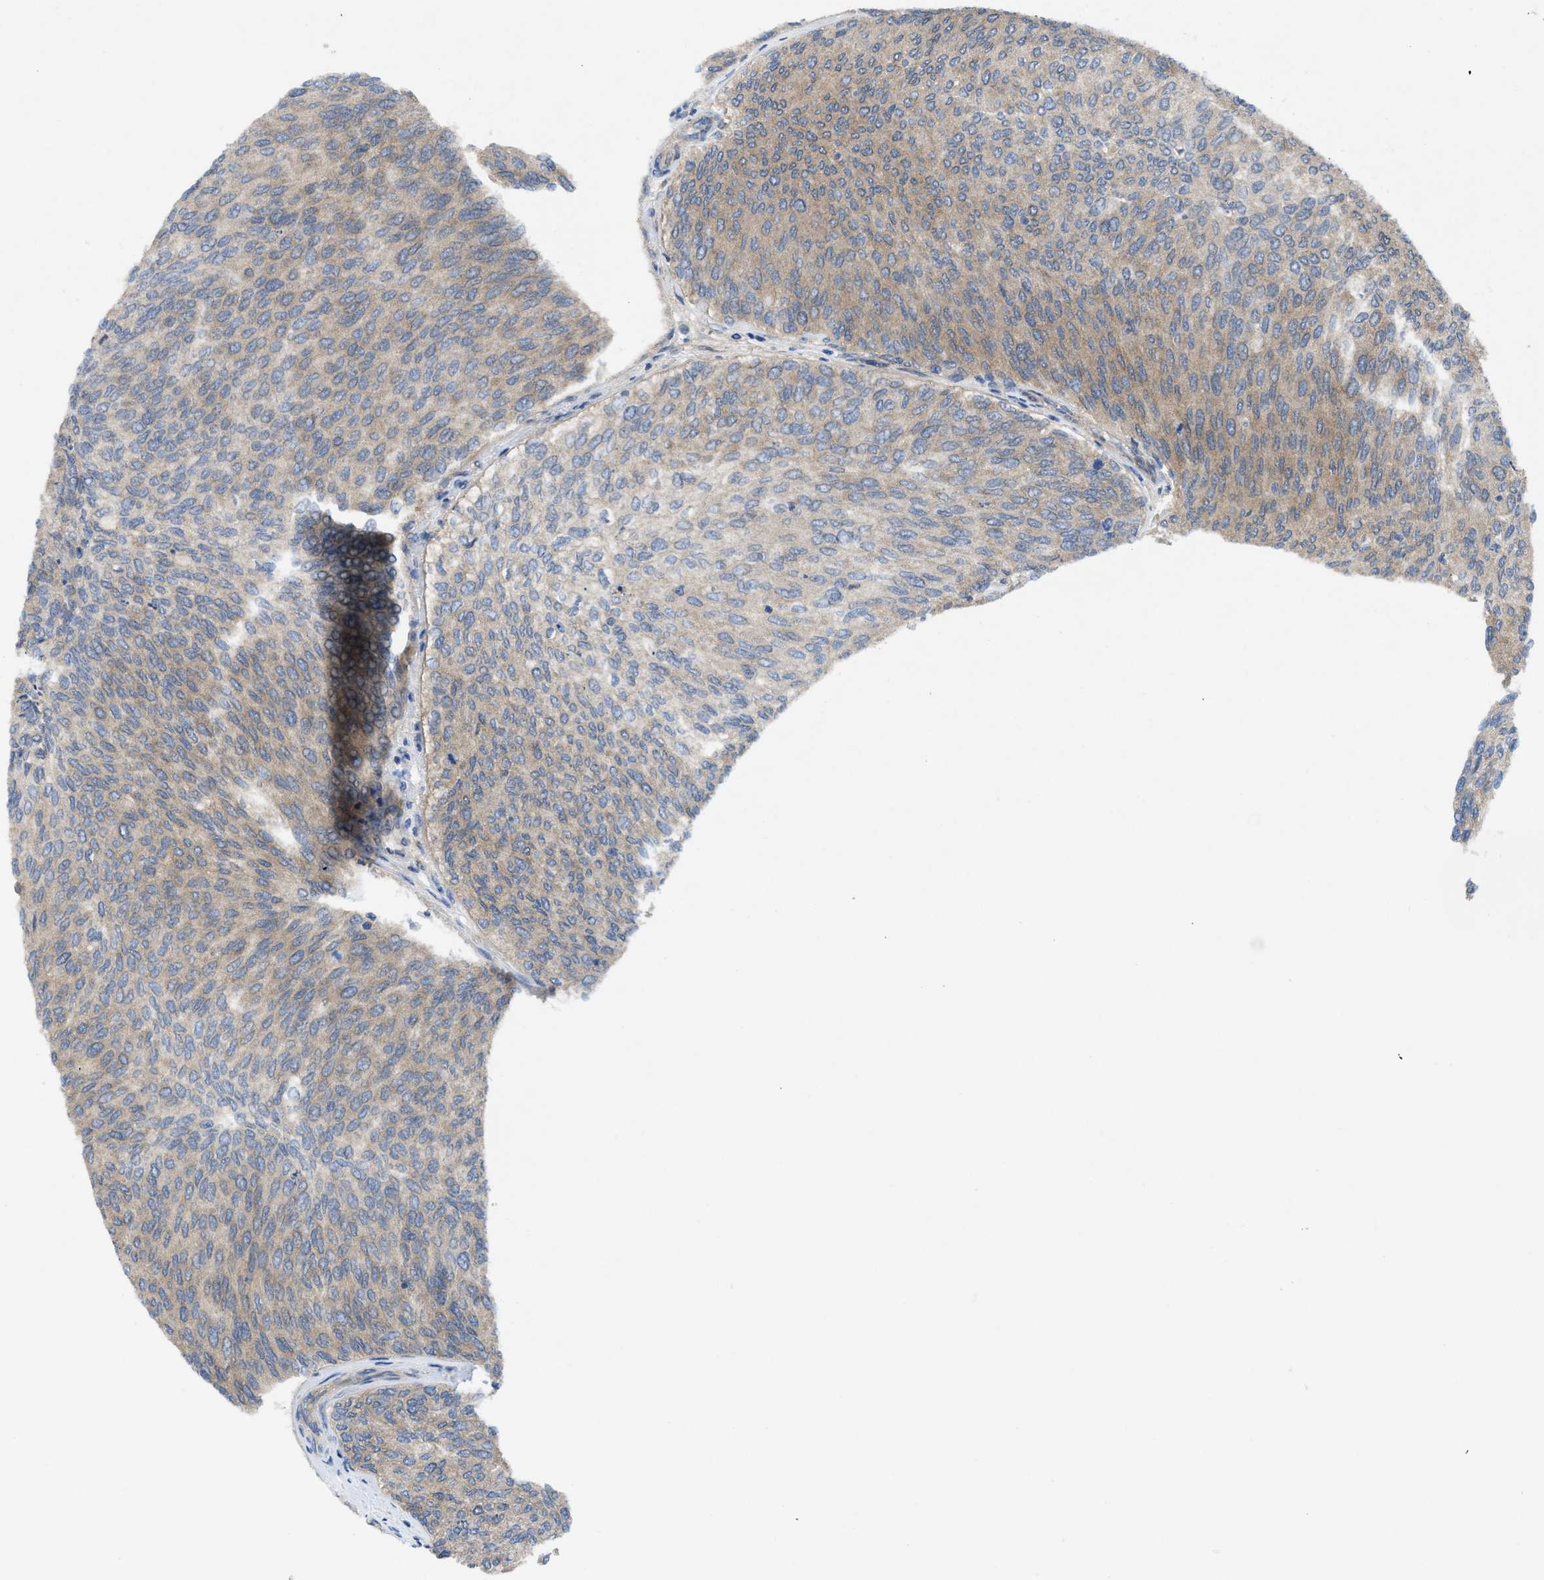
{"staining": {"intensity": "weak", "quantity": ">75%", "location": "cytoplasmic/membranous"}, "tissue": "urothelial cancer", "cell_type": "Tumor cells", "image_type": "cancer", "snomed": [{"axis": "morphology", "description": "Urothelial carcinoma, Low grade"}, {"axis": "topography", "description": "Urinary bladder"}], "caption": "This is a micrograph of IHC staining of low-grade urothelial carcinoma, which shows weak expression in the cytoplasmic/membranous of tumor cells.", "gene": "PANX1", "patient": {"sex": "female", "age": 79}}